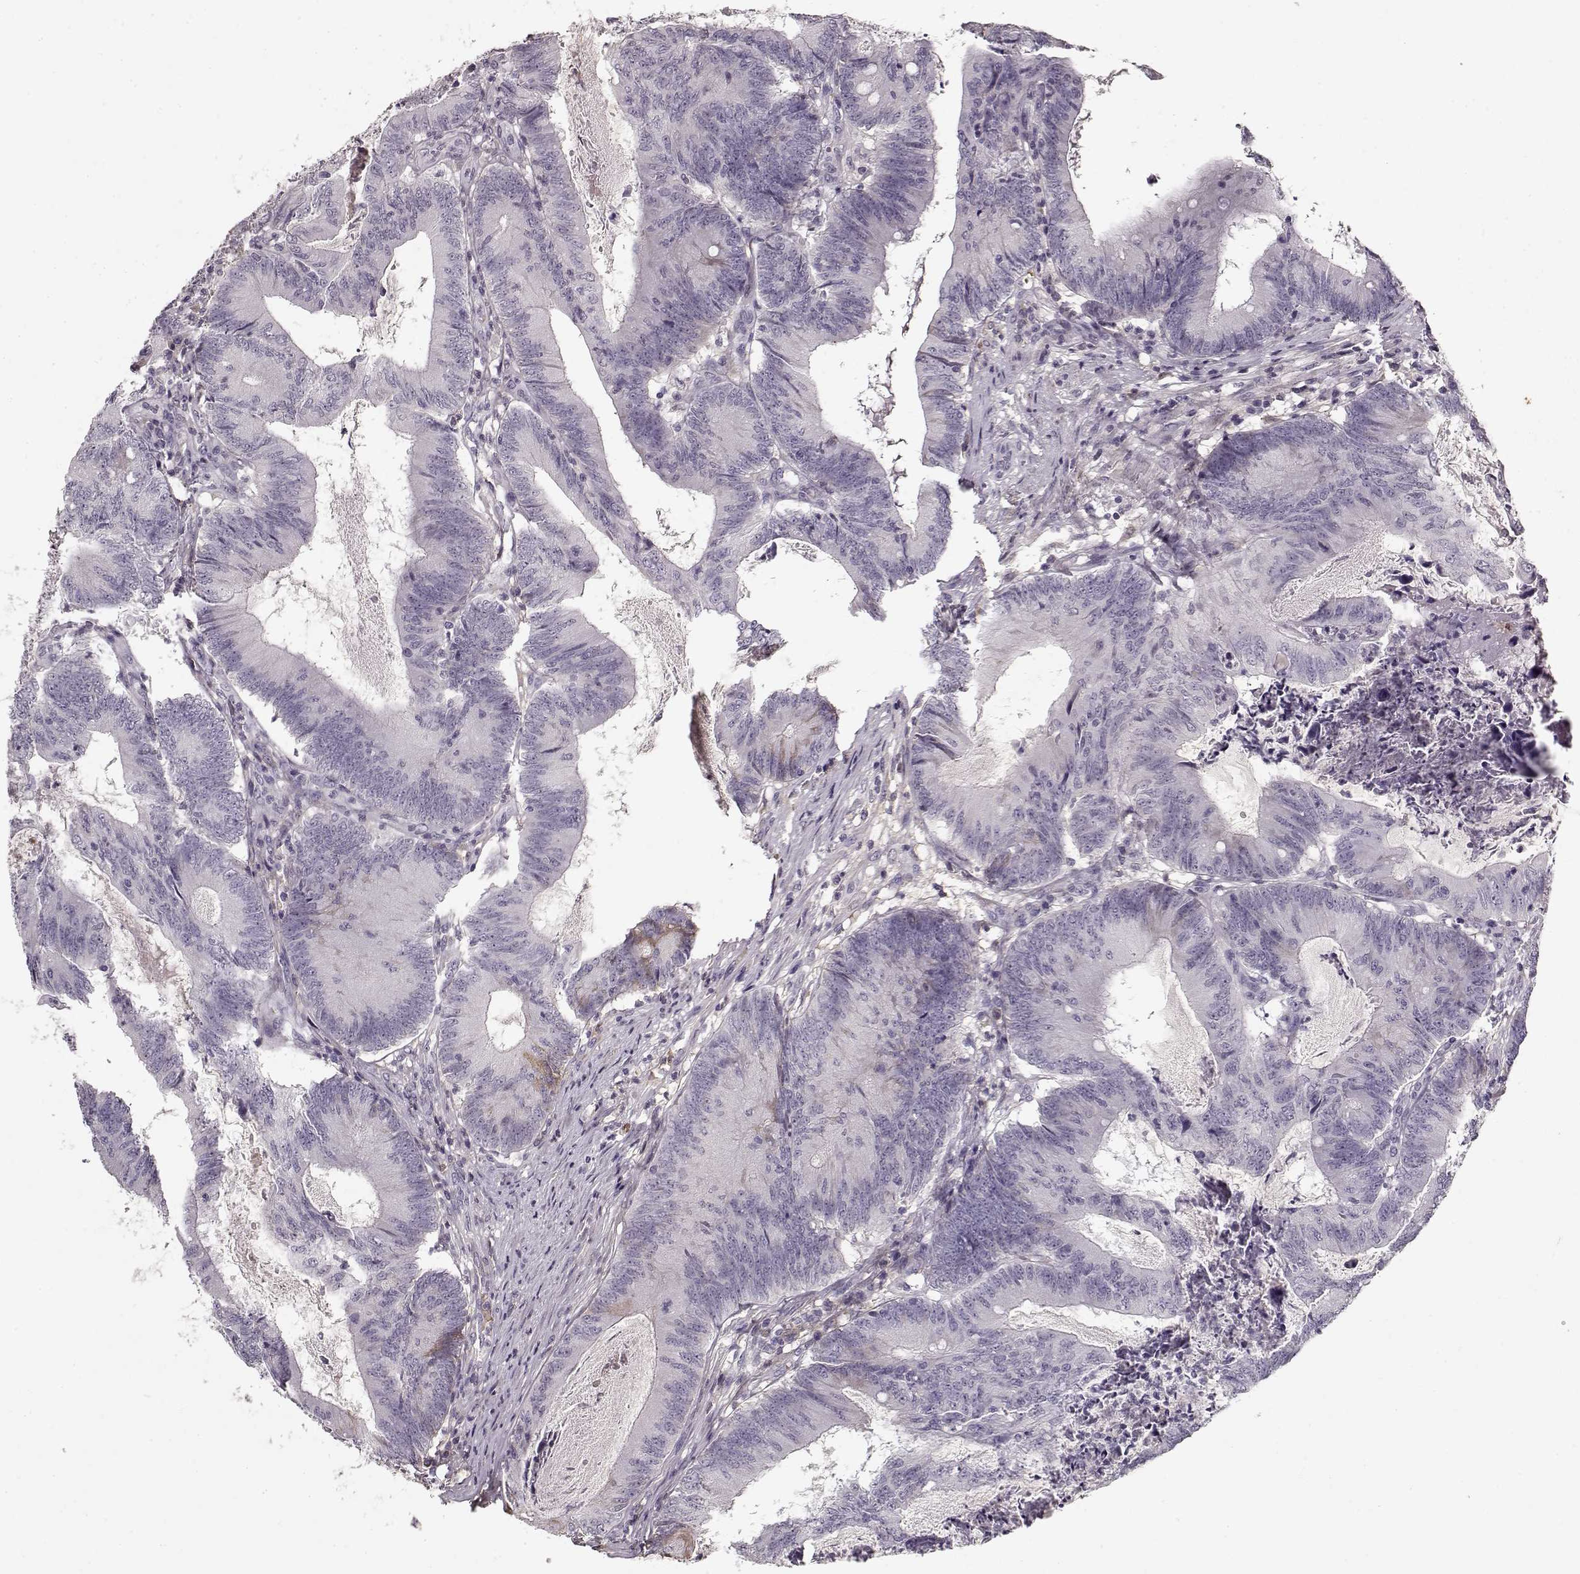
{"staining": {"intensity": "negative", "quantity": "none", "location": "none"}, "tissue": "colorectal cancer", "cell_type": "Tumor cells", "image_type": "cancer", "snomed": [{"axis": "morphology", "description": "Adenocarcinoma, NOS"}, {"axis": "topography", "description": "Colon"}], "caption": "Immunohistochemistry micrograph of neoplastic tissue: adenocarcinoma (colorectal) stained with DAB demonstrates no significant protein positivity in tumor cells. (DAB (3,3'-diaminobenzidine) immunohistochemistry (IHC) visualized using brightfield microscopy, high magnification).", "gene": "LUM", "patient": {"sex": "female", "age": 70}}